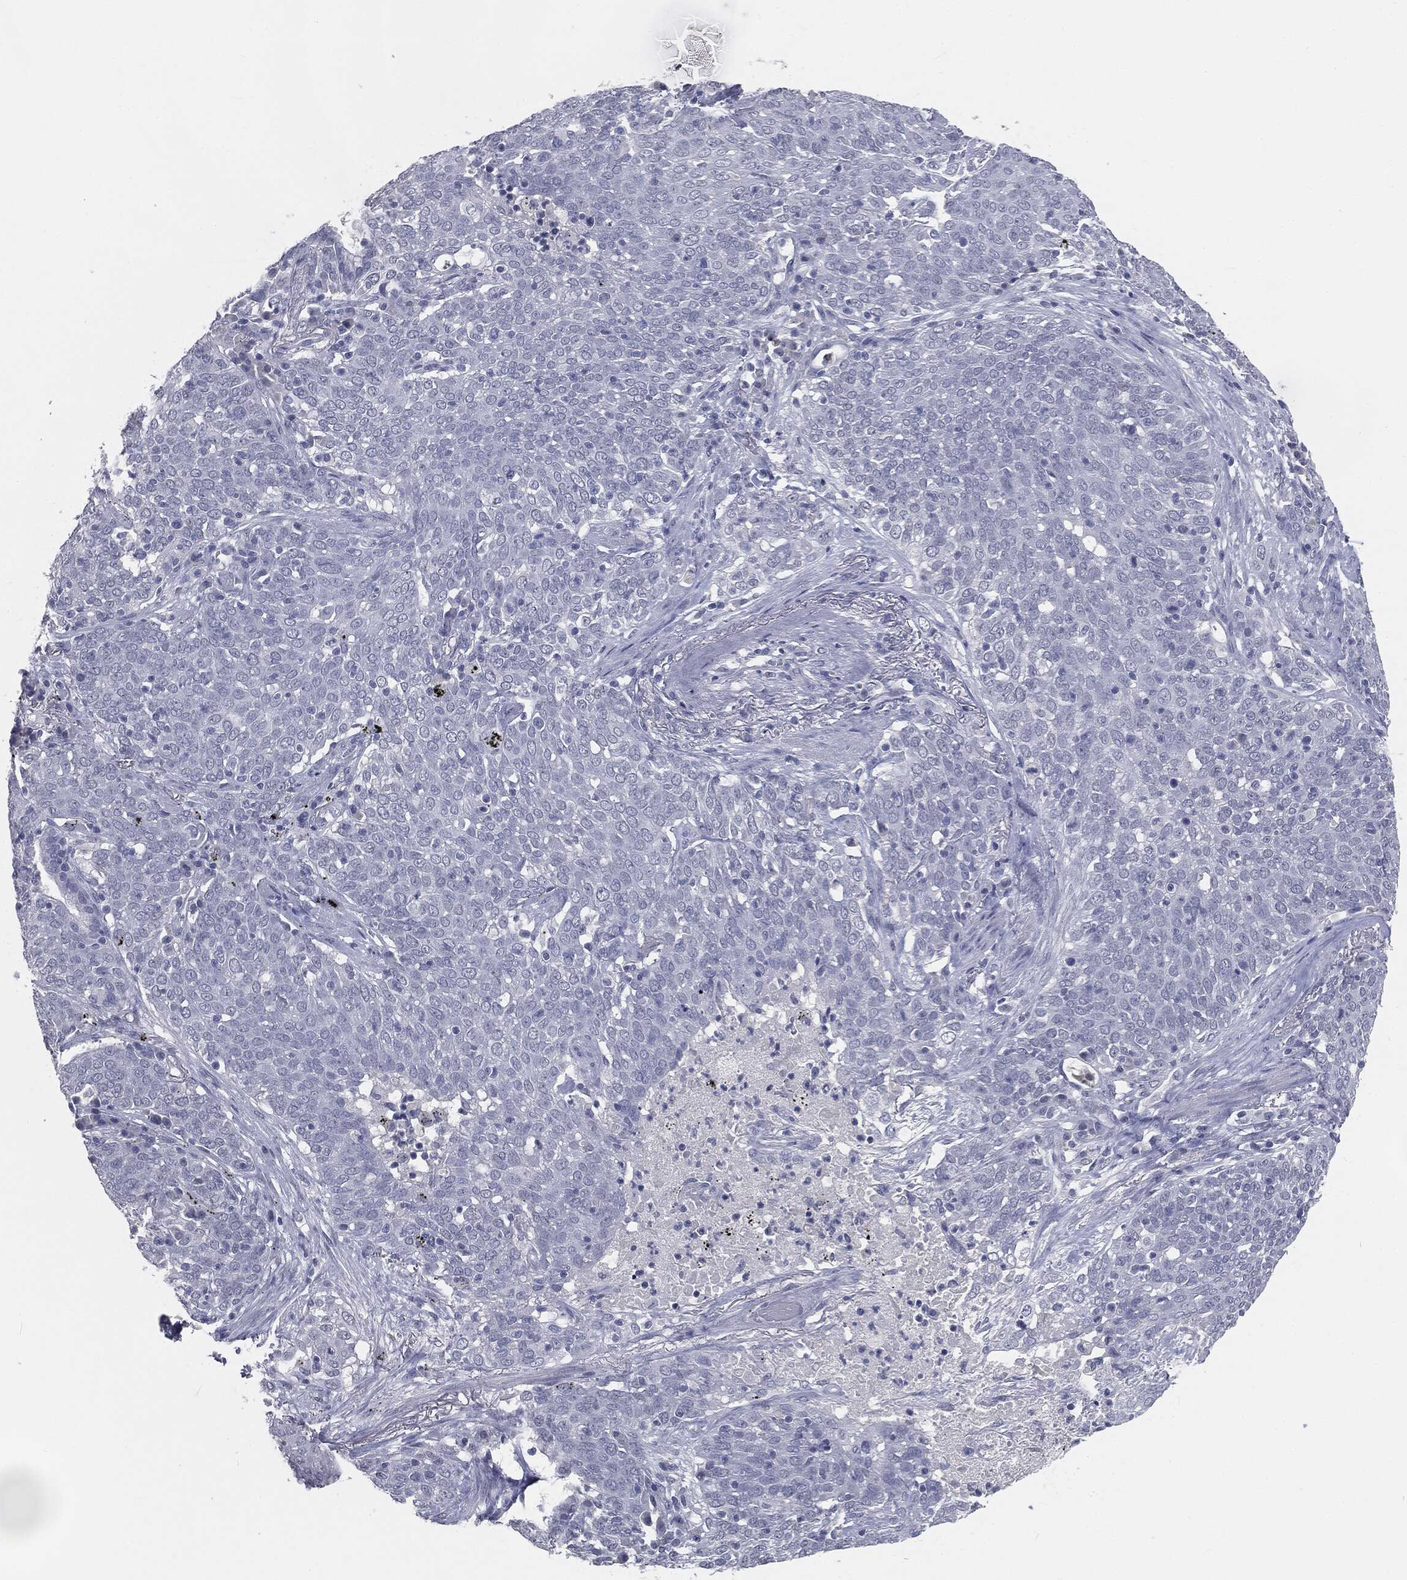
{"staining": {"intensity": "negative", "quantity": "none", "location": "none"}, "tissue": "lung cancer", "cell_type": "Tumor cells", "image_type": "cancer", "snomed": [{"axis": "morphology", "description": "Squamous cell carcinoma, NOS"}, {"axis": "topography", "description": "Lung"}], "caption": "The IHC photomicrograph has no significant positivity in tumor cells of squamous cell carcinoma (lung) tissue.", "gene": "PRAME", "patient": {"sex": "male", "age": 82}}